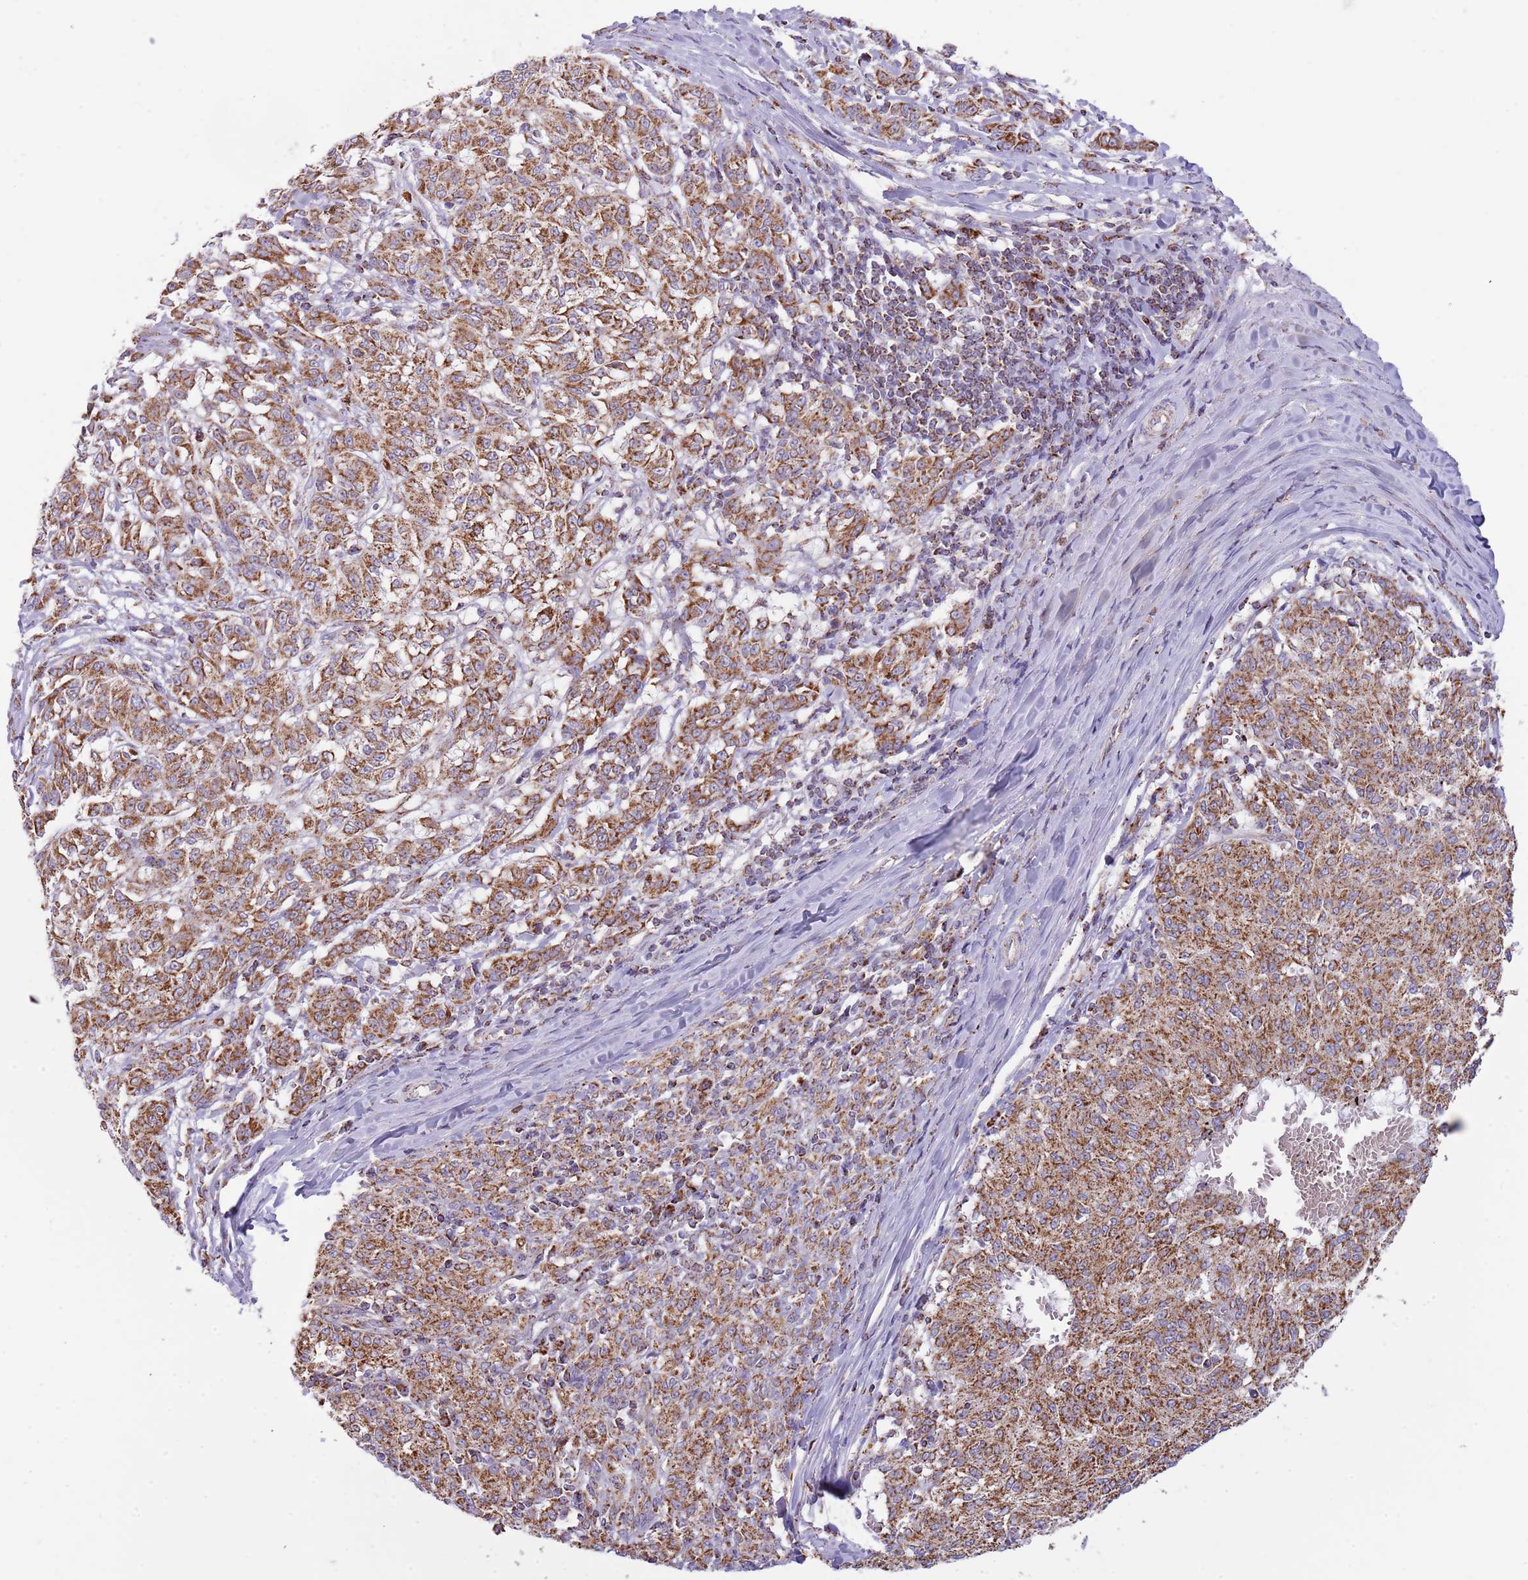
{"staining": {"intensity": "moderate", "quantity": ">75%", "location": "cytoplasmic/membranous"}, "tissue": "melanoma", "cell_type": "Tumor cells", "image_type": "cancer", "snomed": [{"axis": "morphology", "description": "Malignant melanoma, NOS"}, {"axis": "topography", "description": "Skin"}], "caption": "IHC of human melanoma demonstrates medium levels of moderate cytoplasmic/membranous staining in approximately >75% of tumor cells.", "gene": "LHX6", "patient": {"sex": "female", "age": 72}}